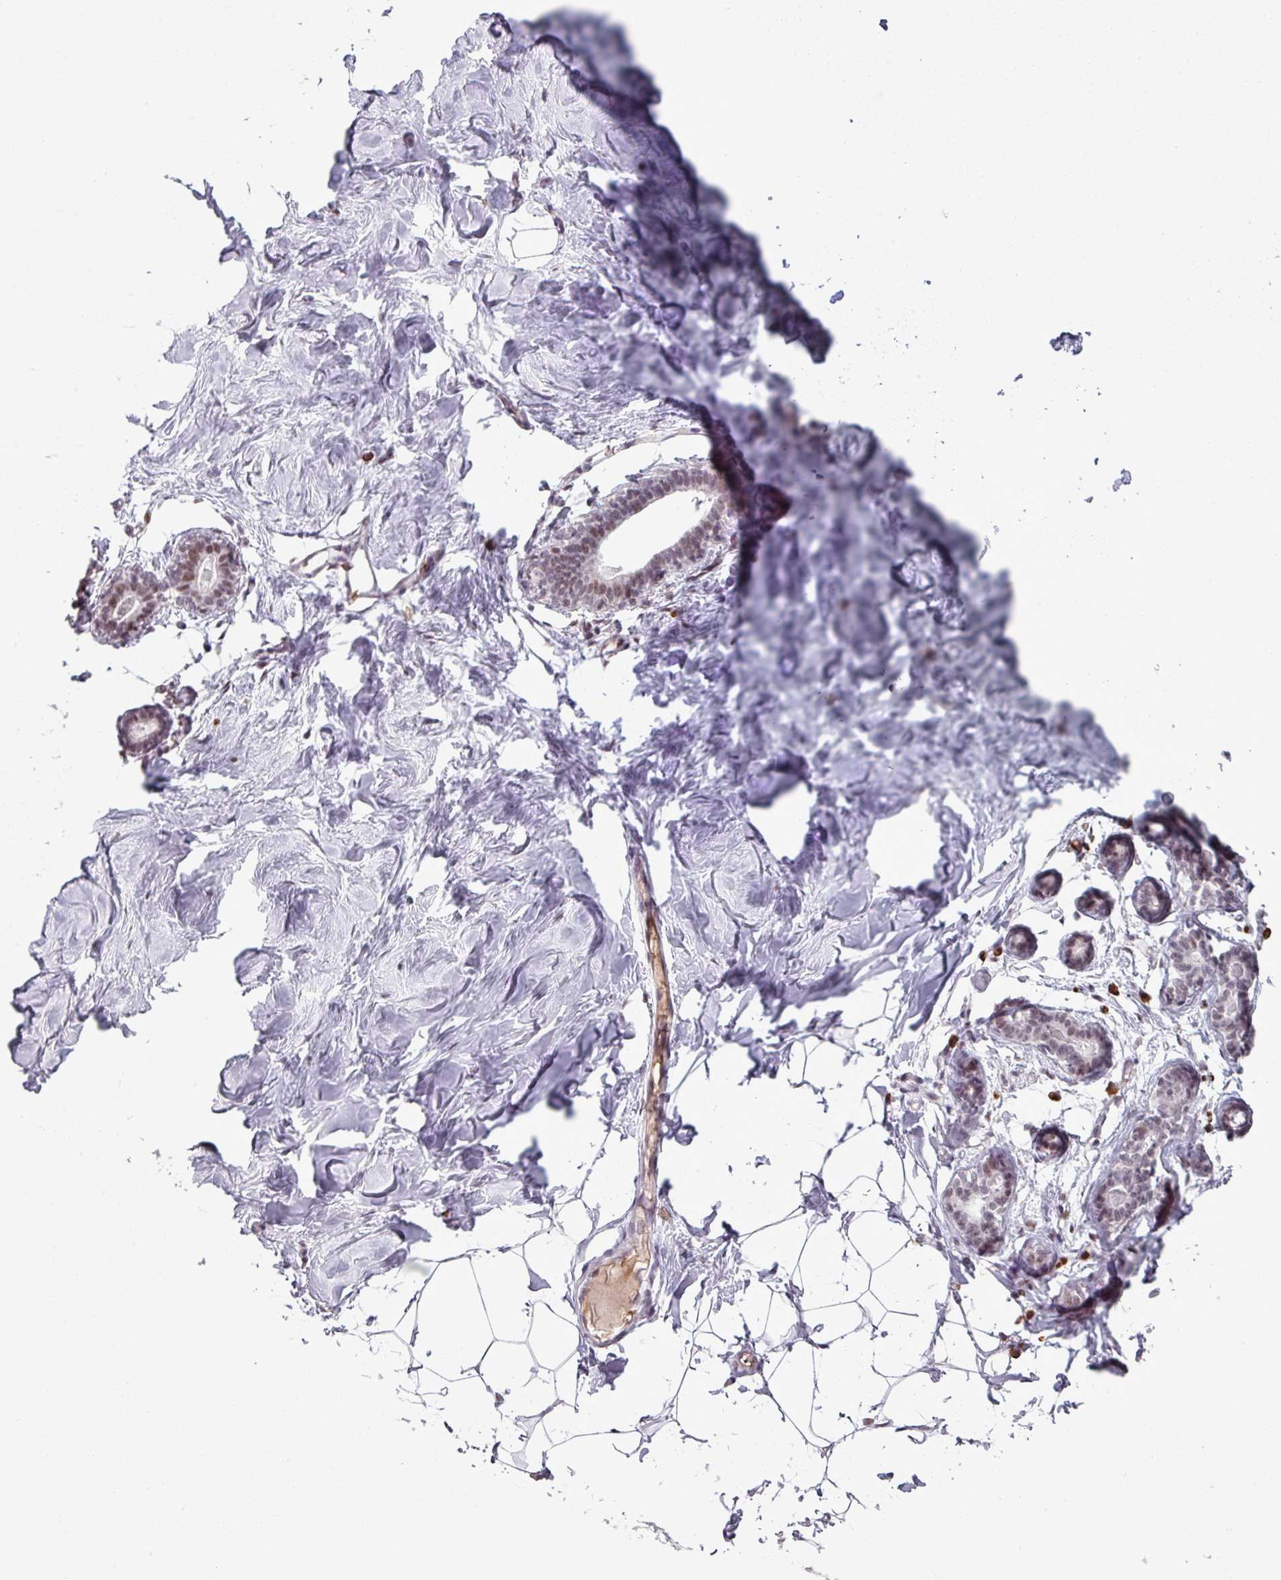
{"staining": {"intensity": "negative", "quantity": "none", "location": "none"}, "tissue": "breast", "cell_type": "Adipocytes", "image_type": "normal", "snomed": [{"axis": "morphology", "description": "Normal tissue, NOS"}, {"axis": "topography", "description": "Breast"}], "caption": "IHC image of normal human breast stained for a protein (brown), which shows no expression in adipocytes.", "gene": "PRDM5", "patient": {"sex": "female", "age": 23}}